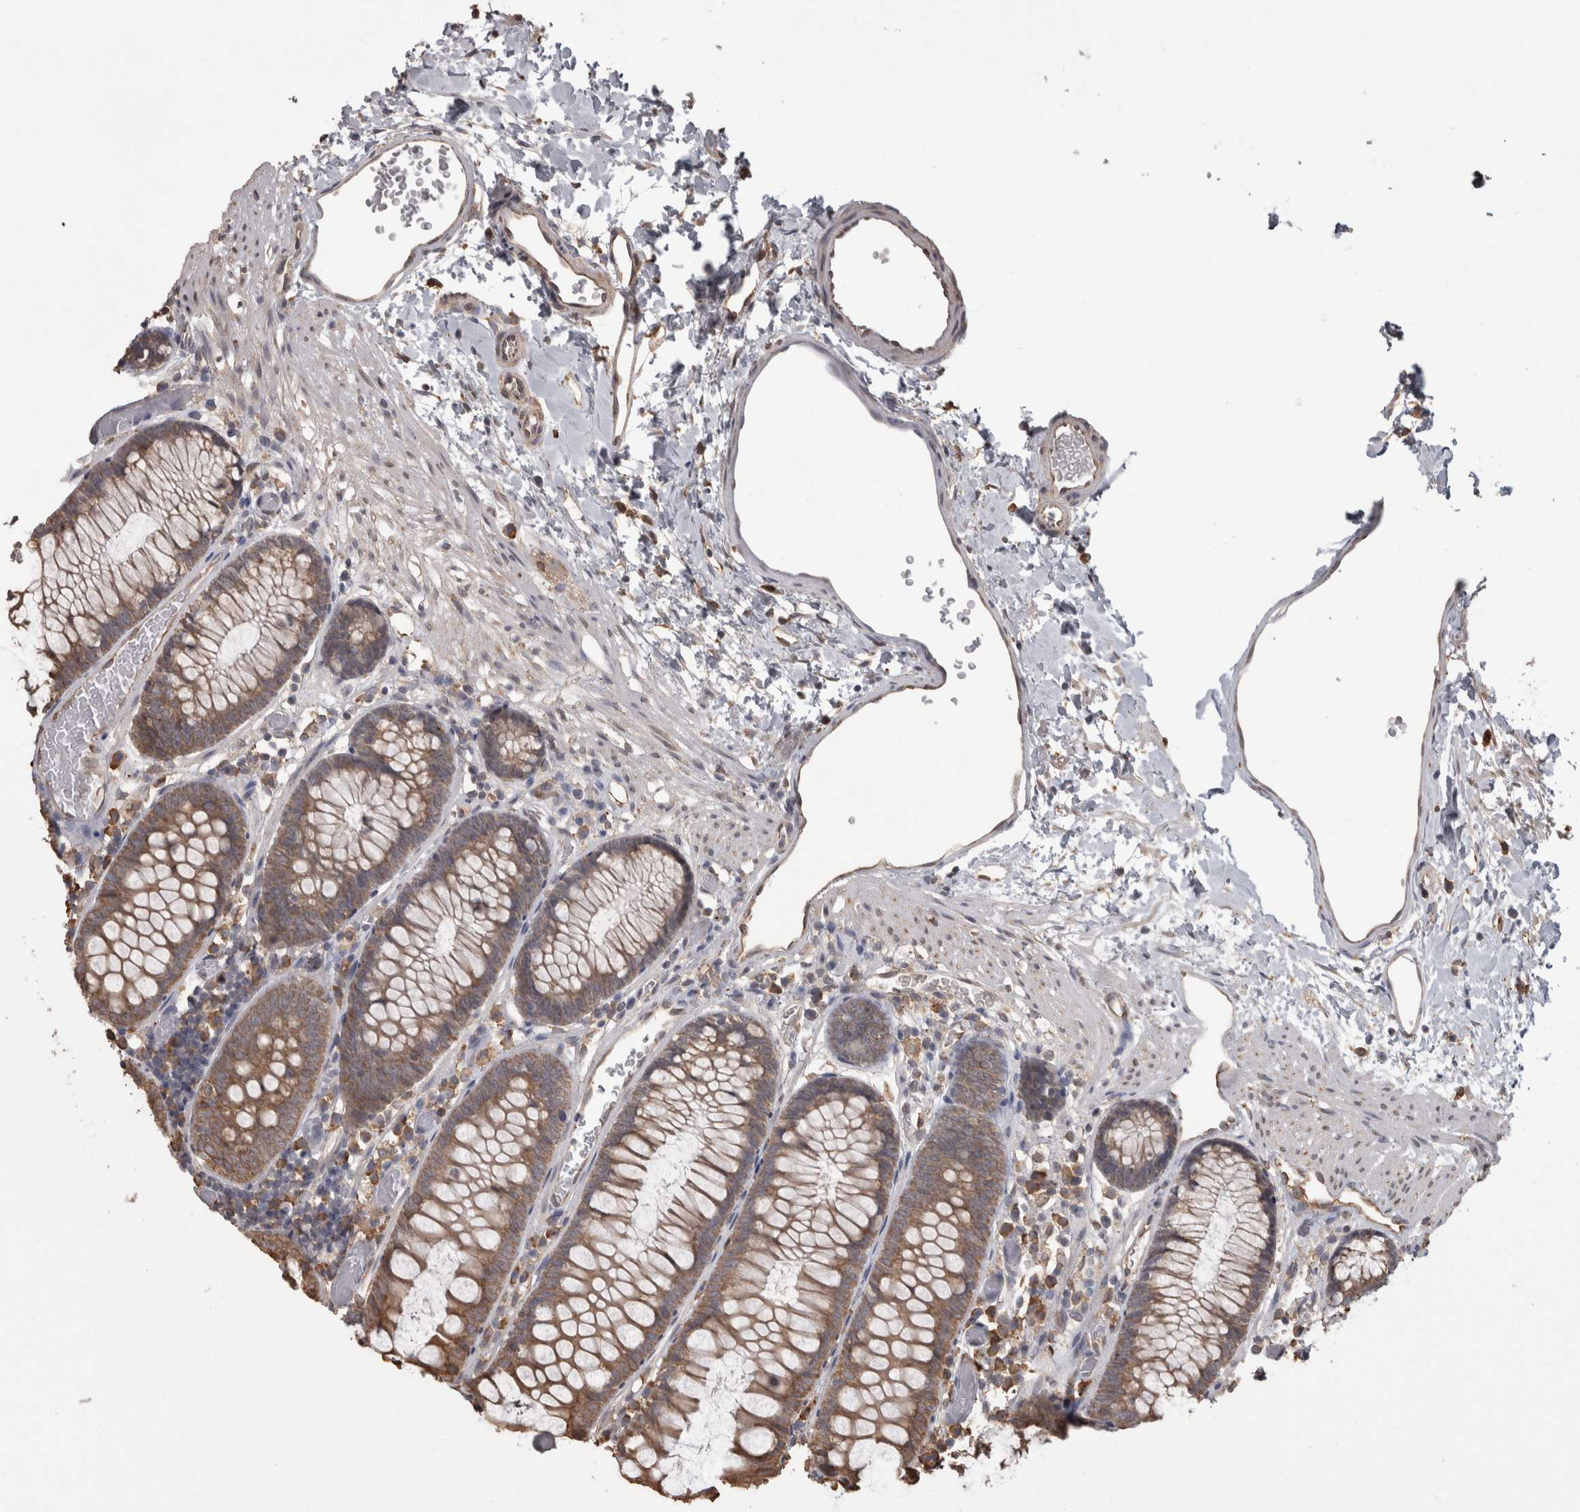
{"staining": {"intensity": "weak", "quantity": ">75%", "location": "cytoplasmic/membranous"}, "tissue": "colon", "cell_type": "Endothelial cells", "image_type": "normal", "snomed": [{"axis": "morphology", "description": "Normal tissue, NOS"}, {"axis": "topography", "description": "Colon"}], "caption": "Protein staining reveals weak cytoplasmic/membranous staining in about >75% of endothelial cells in unremarkable colon.", "gene": "PON2", "patient": {"sex": "male", "age": 14}}